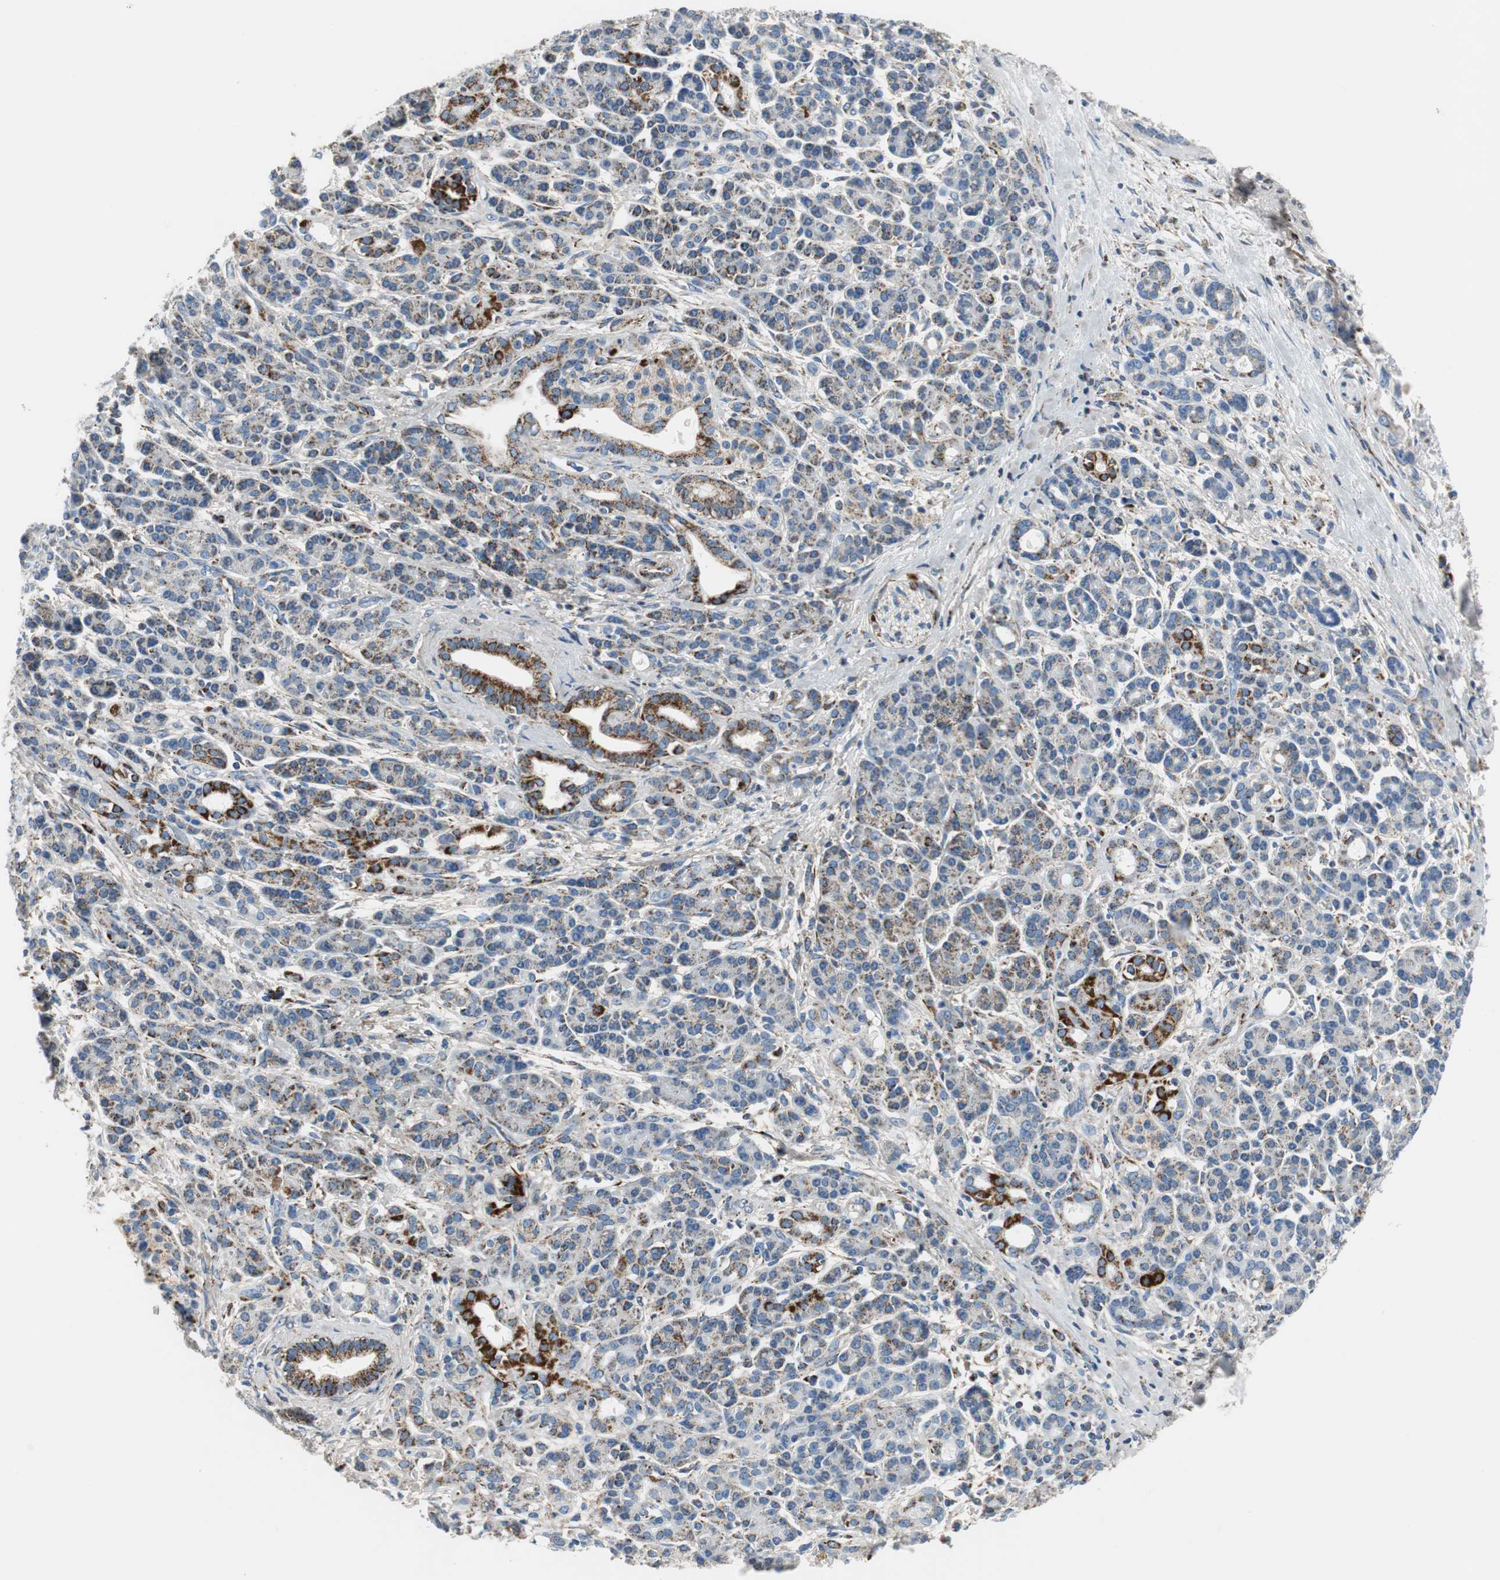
{"staining": {"intensity": "strong", "quantity": "25%-75%", "location": "cytoplasmic/membranous"}, "tissue": "pancreatic cancer", "cell_type": "Tumor cells", "image_type": "cancer", "snomed": [{"axis": "morphology", "description": "Adenocarcinoma, NOS"}, {"axis": "topography", "description": "Pancreas"}], "caption": "Adenocarcinoma (pancreatic) stained for a protein (brown) displays strong cytoplasmic/membranous positive staining in about 25%-75% of tumor cells.", "gene": "C1QTNF7", "patient": {"sex": "female", "age": 77}}